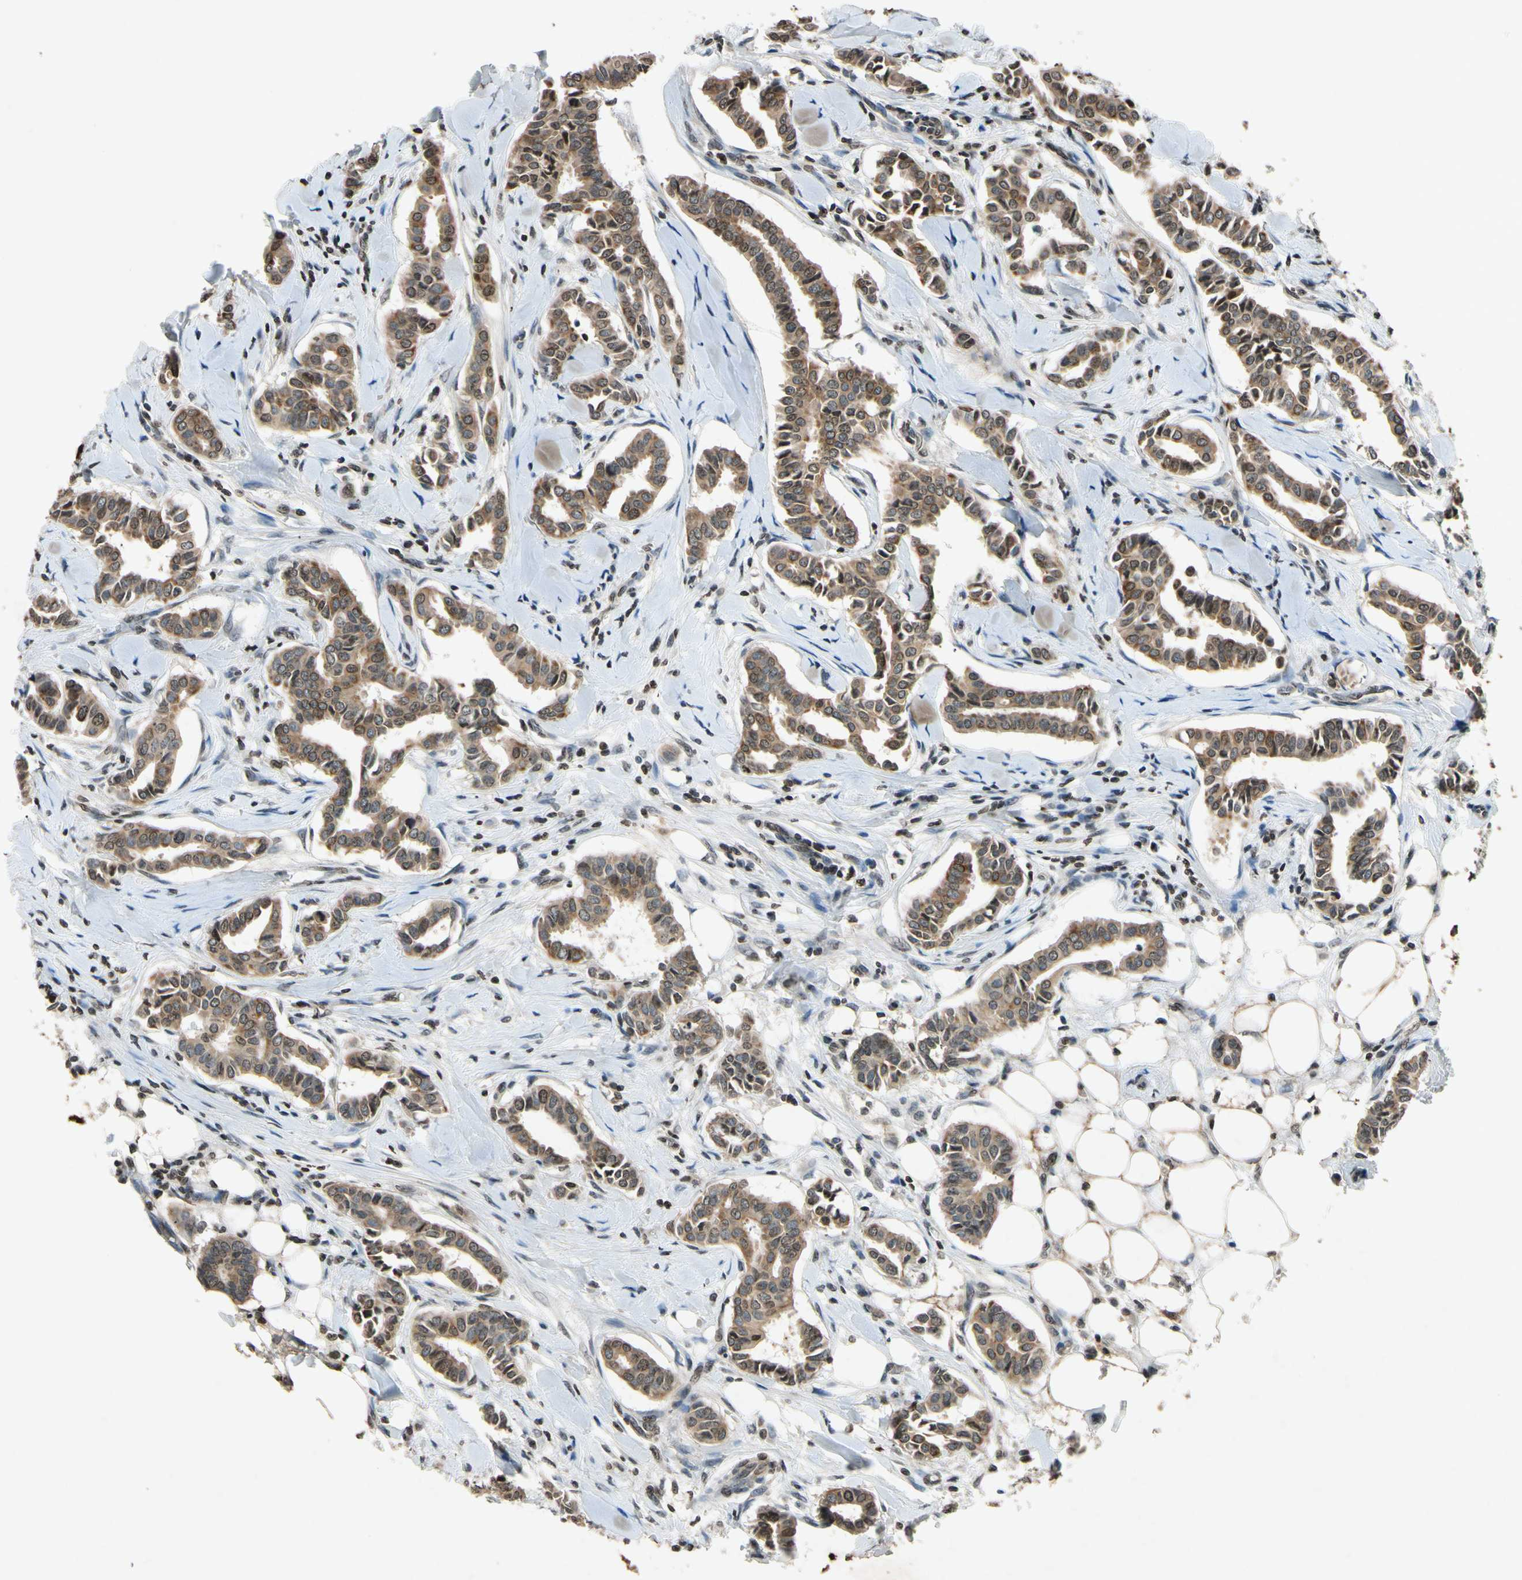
{"staining": {"intensity": "moderate", "quantity": ">75%", "location": "cytoplasmic/membranous"}, "tissue": "head and neck cancer", "cell_type": "Tumor cells", "image_type": "cancer", "snomed": [{"axis": "morphology", "description": "Adenocarcinoma, NOS"}, {"axis": "topography", "description": "Salivary gland"}, {"axis": "topography", "description": "Head-Neck"}], "caption": "Immunohistochemical staining of adenocarcinoma (head and neck) shows medium levels of moderate cytoplasmic/membranous staining in about >75% of tumor cells.", "gene": "HOXB3", "patient": {"sex": "female", "age": 59}}